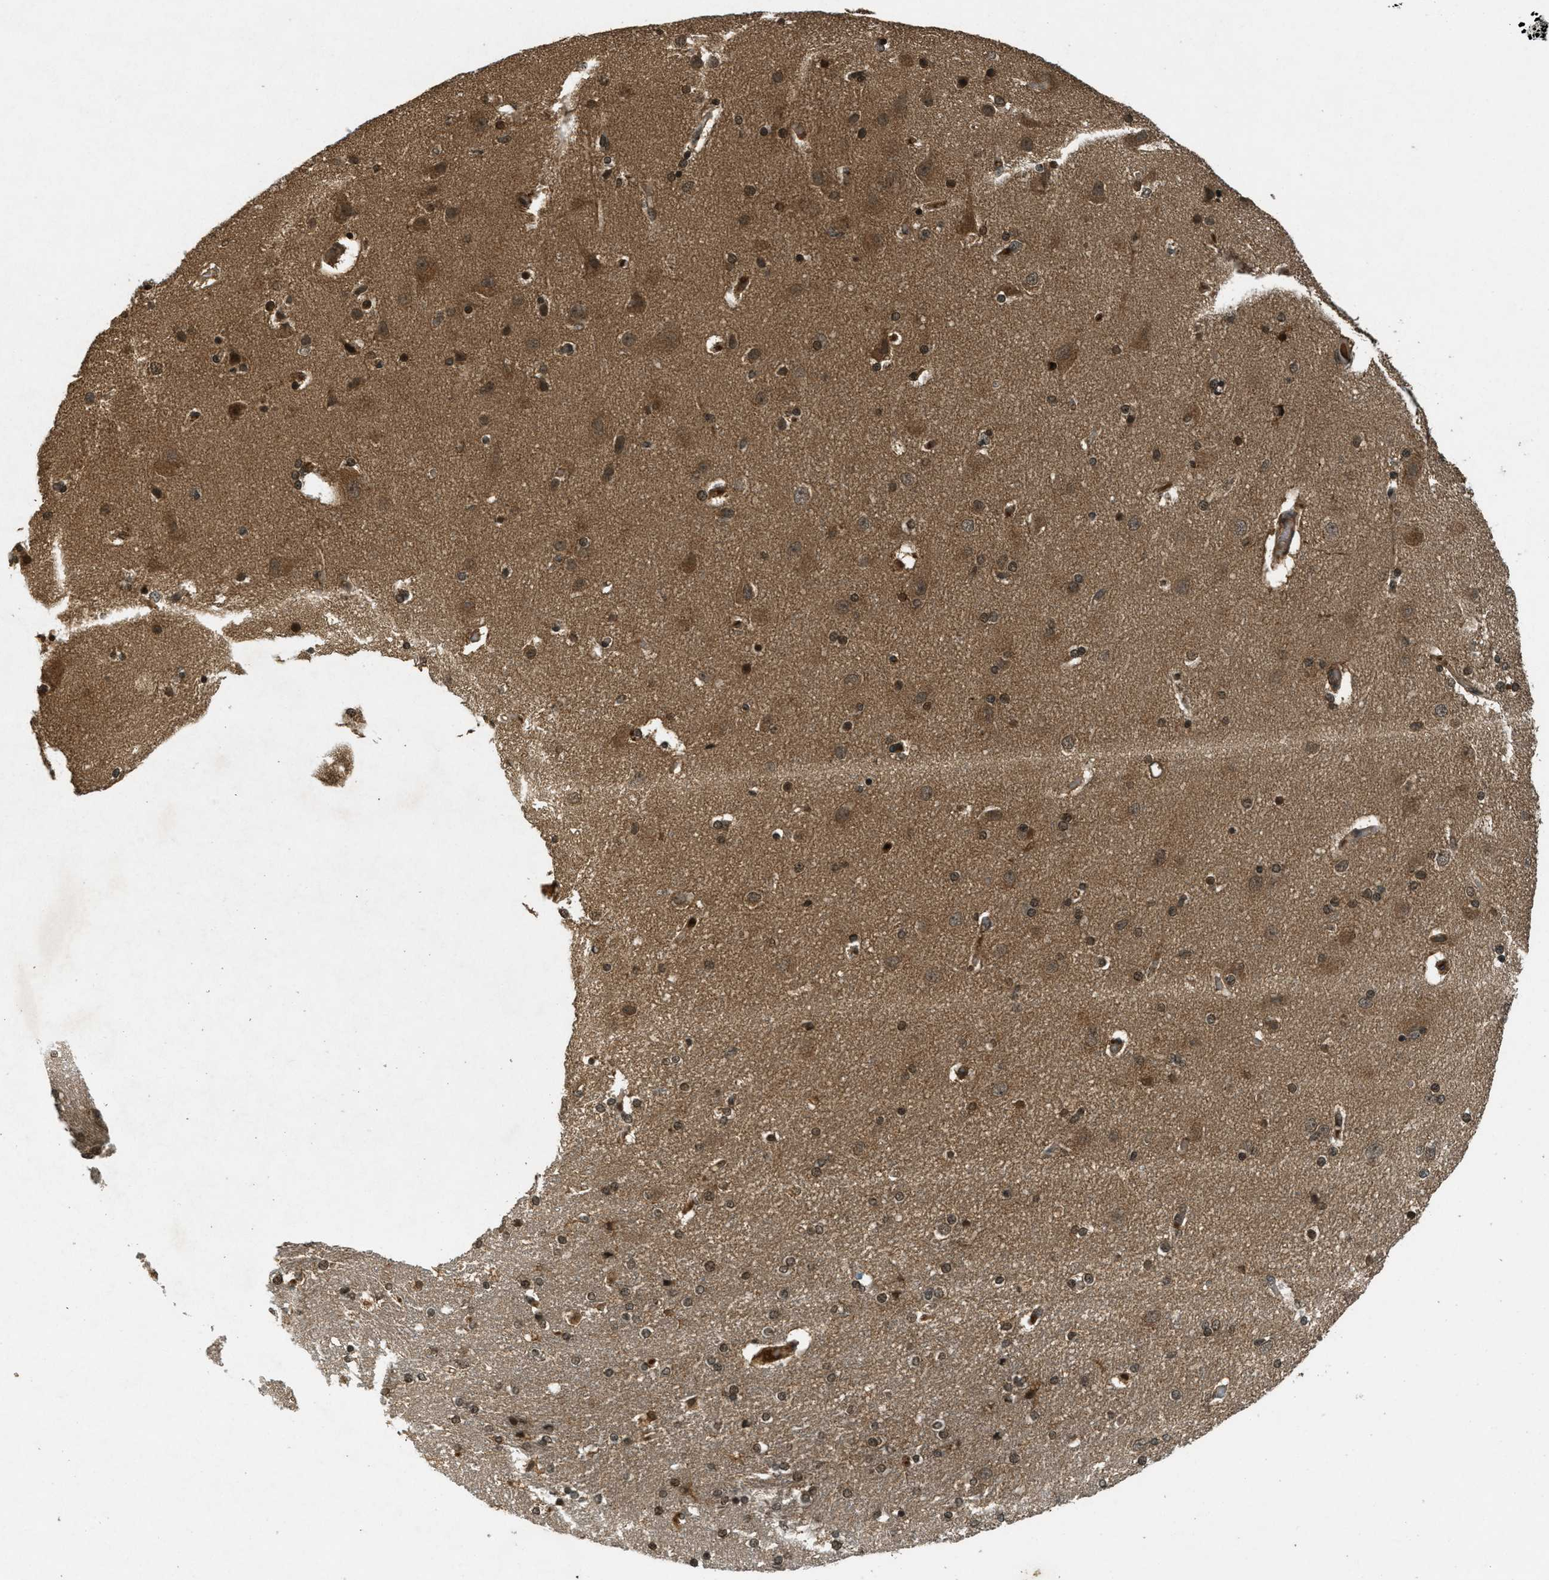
{"staining": {"intensity": "strong", "quantity": ">75%", "location": "nuclear"}, "tissue": "caudate", "cell_type": "Glial cells", "image_type": "normal", "snomed": [{"axis": "morphology", "description": "Normal tissue, NOS"}, {"axis": "topography", "description": "Lateral ventricle wall"}], "caption": "Caudate stained with DAB (3,3'-diaminobenzidine) IHC exhibits high levels of strong nuclear expression in approximately >75% of glial cells.", "gene": "ATG7", "patient": {"sex": "female", "age": 54}}